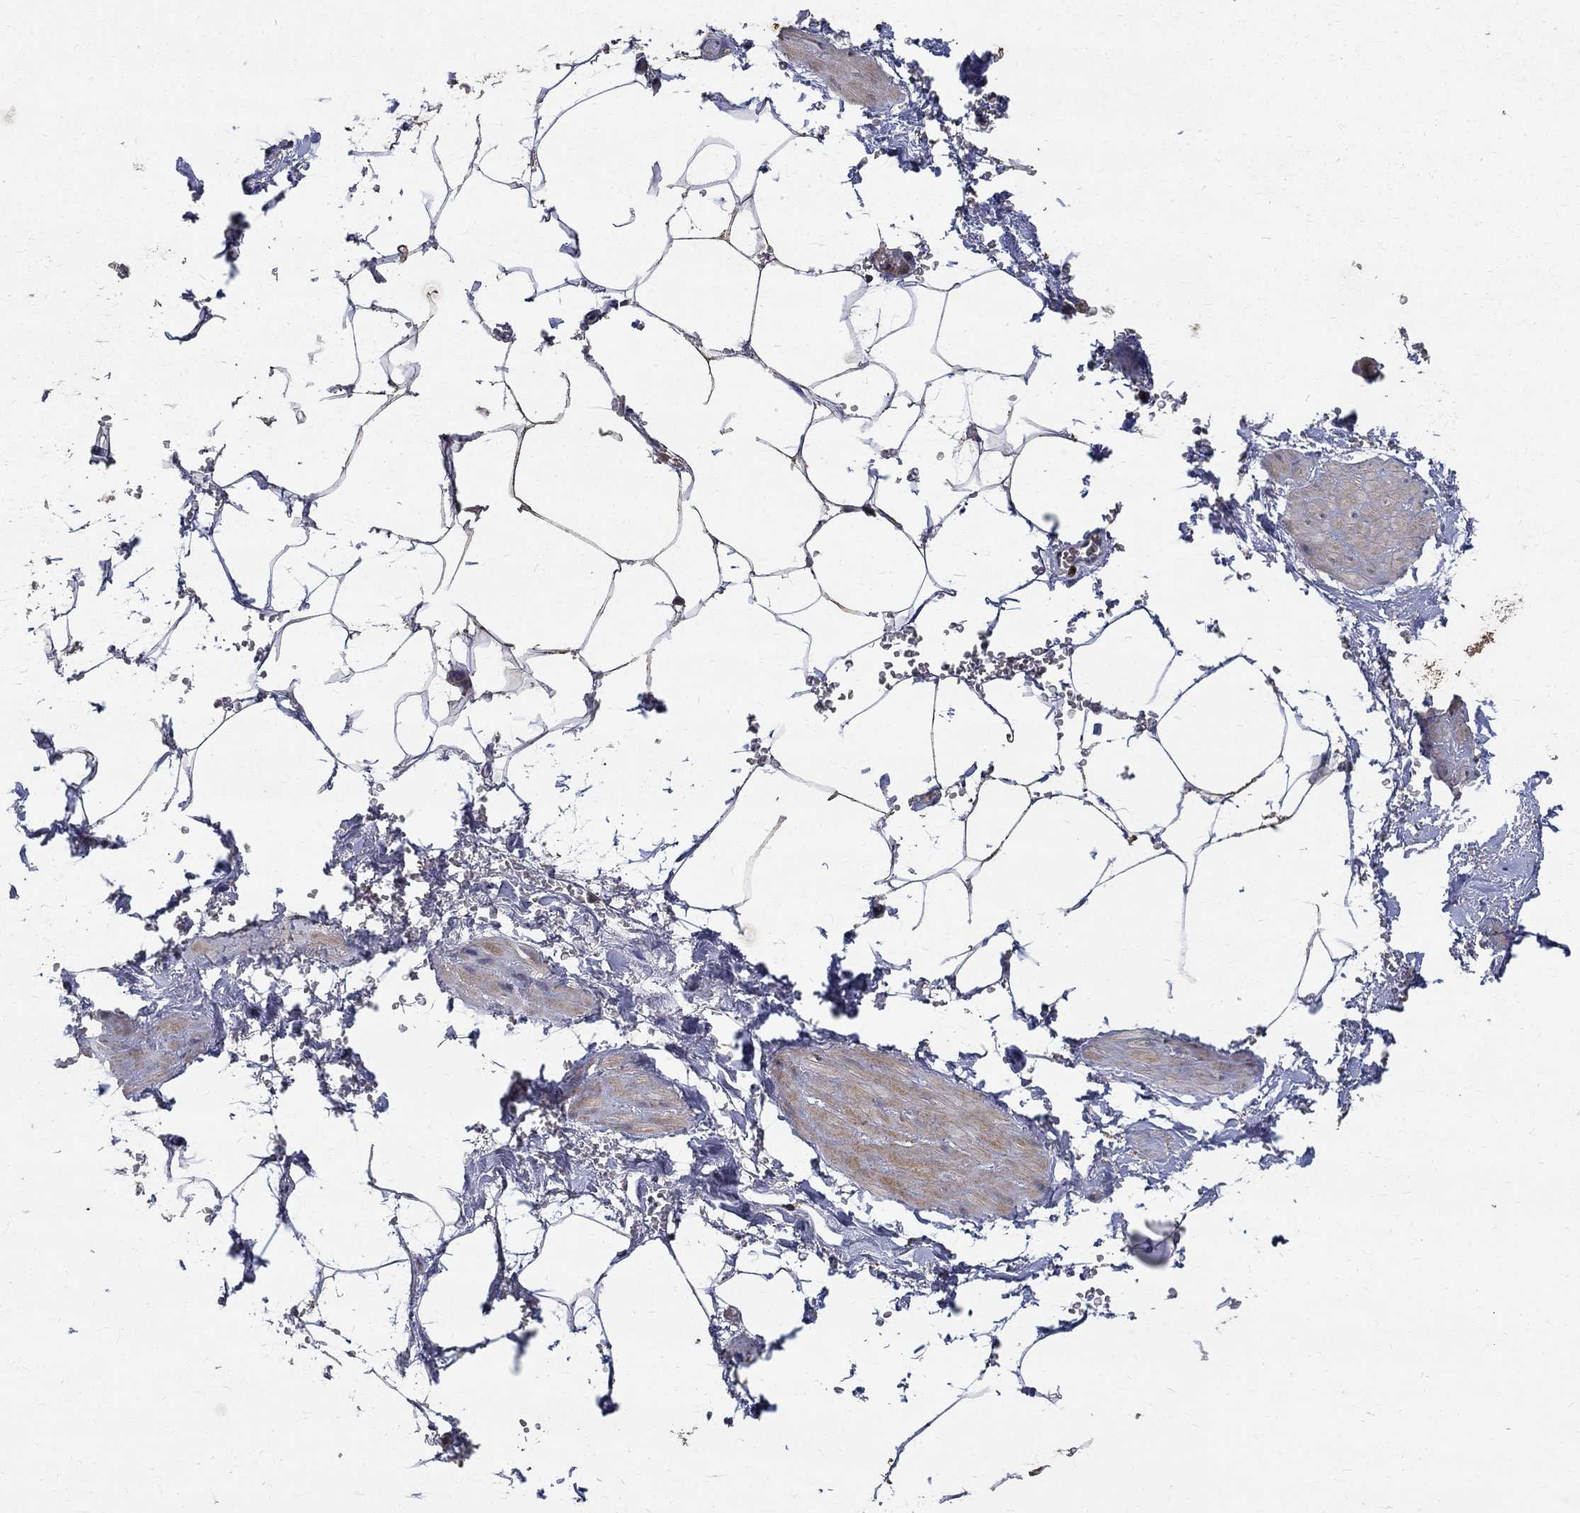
{"staining": {"intensity": "negative", "quantity": "none", "location": "none"}, "tissue": "adipose tissue", "cell_type": "Adipocytes", "image_type": "normal", "snomed": [{"axis": "morphology", "description": "Normal tissue, NOS"}, {"axis": "topography", "description": "Soft tissue"}, {"axis": "topography", "description": "Adipose tissue"}, {"axis": "topography", "description": "Vascular tissue"}, {"axis": "topography", "description": "Peripheral nerve tissue"}], "caption": "There is no significant expression in adipocytes of adipose tissue. Brightfield microscopy of immunohistochemistry (IHC) stained with DAB (3,3'-diaminobenzidine) (brown) and hematoxylin (blue), captured at high magnification.", "gene": "C17orf75", "patient": {"sex": "male", "age": 68}}